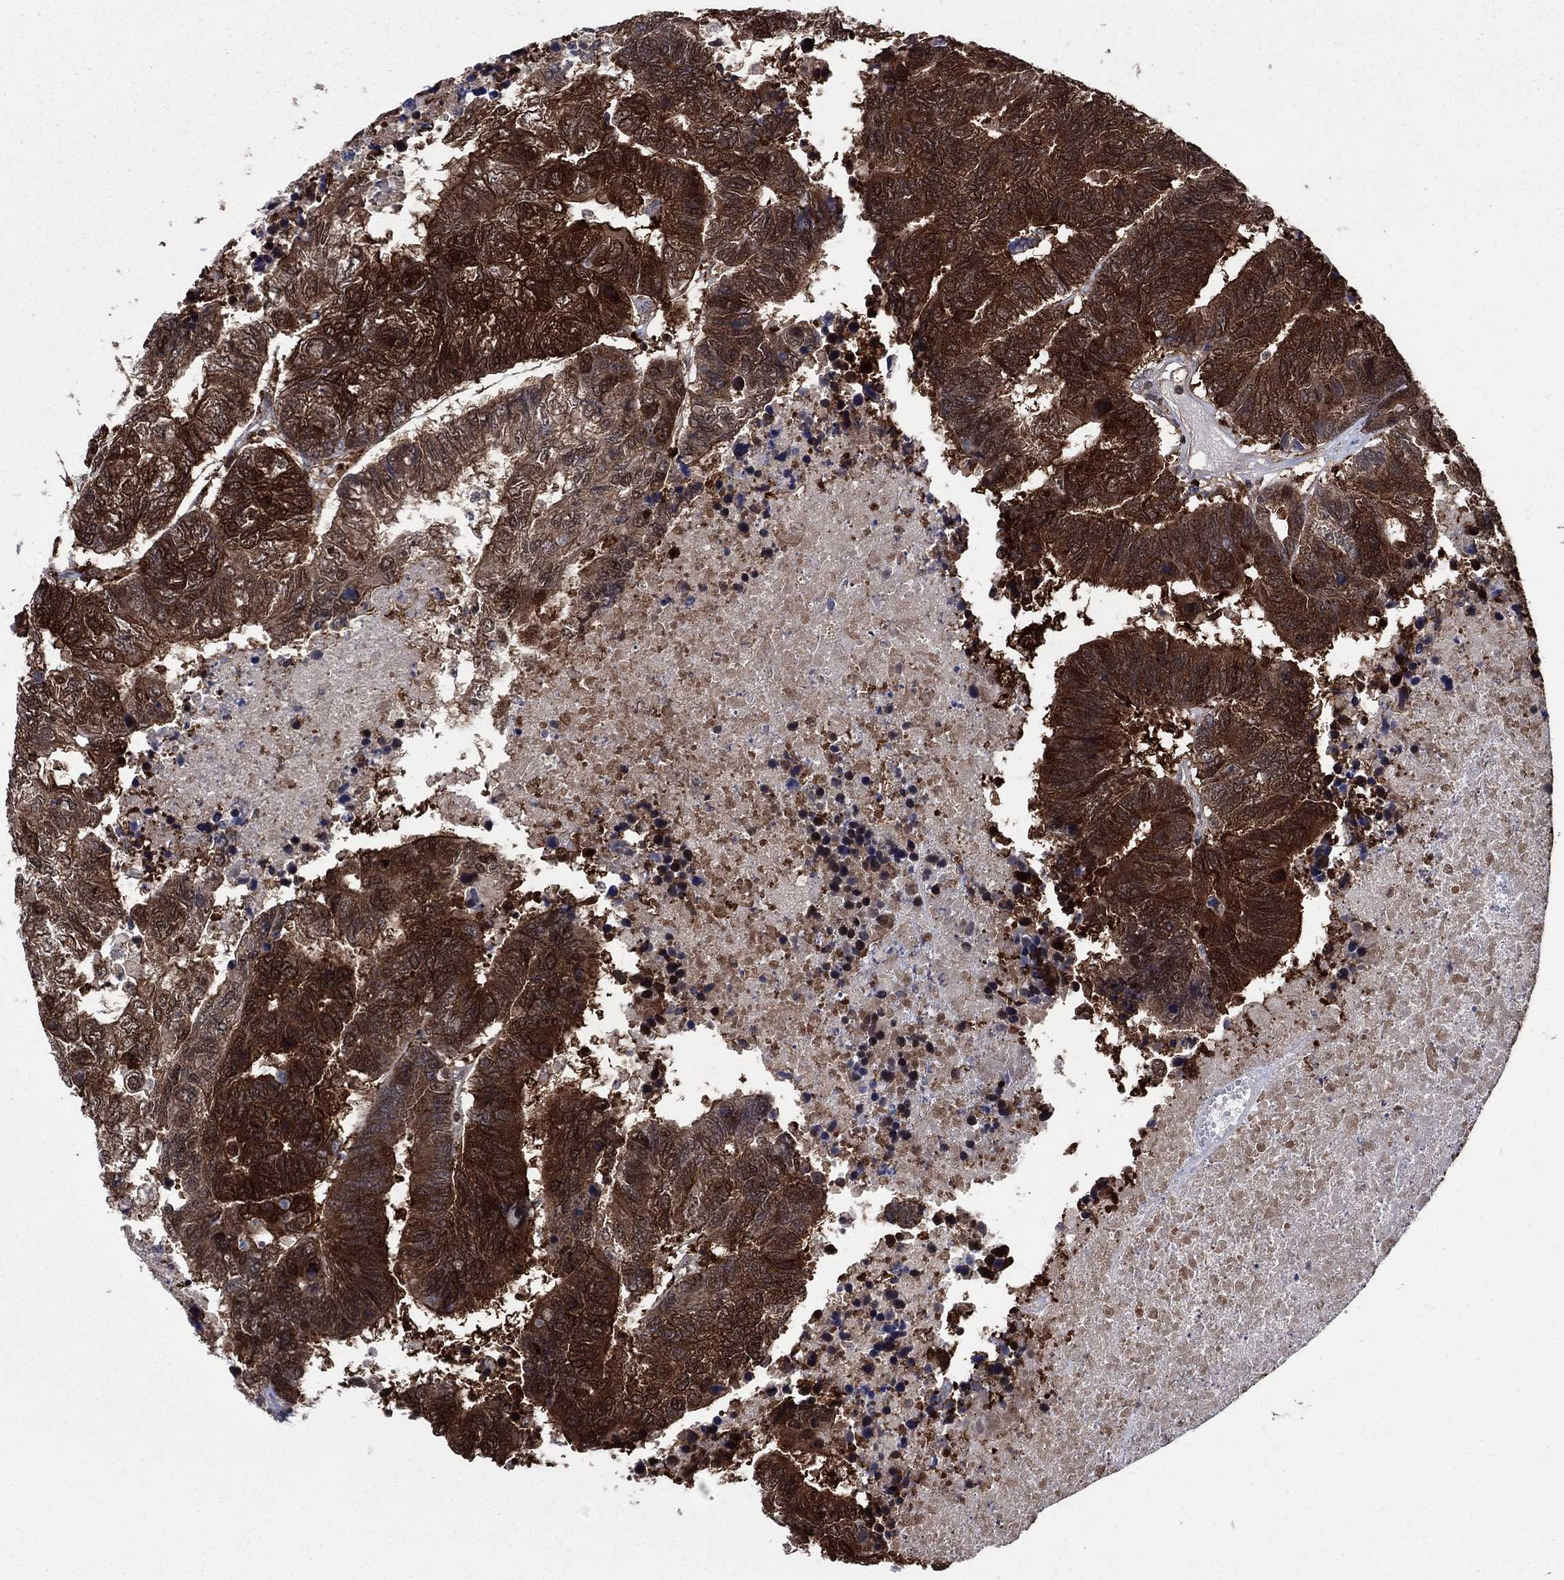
{"staining": {"intensity": "strong", "quantity": ">75%", "location": "cytoplasmic/membranous"}, "tissue": "colorectal cancer", "cell_type": "Tumor cells", "image_type": "cancer", "snomed": [{"axis": "morphology", "description": "Adenocarcinoma, NOS"}, {"axis": "topography", "description": "Colon"}], "caption": "Tumor cells exhibit high levels of strong cytoplasmic/membranous positivity in about >75% of cells in colorectal adenocarcinoma.", "gene": "CACYBP", "patient": {"sex": "female", "age": 48}}